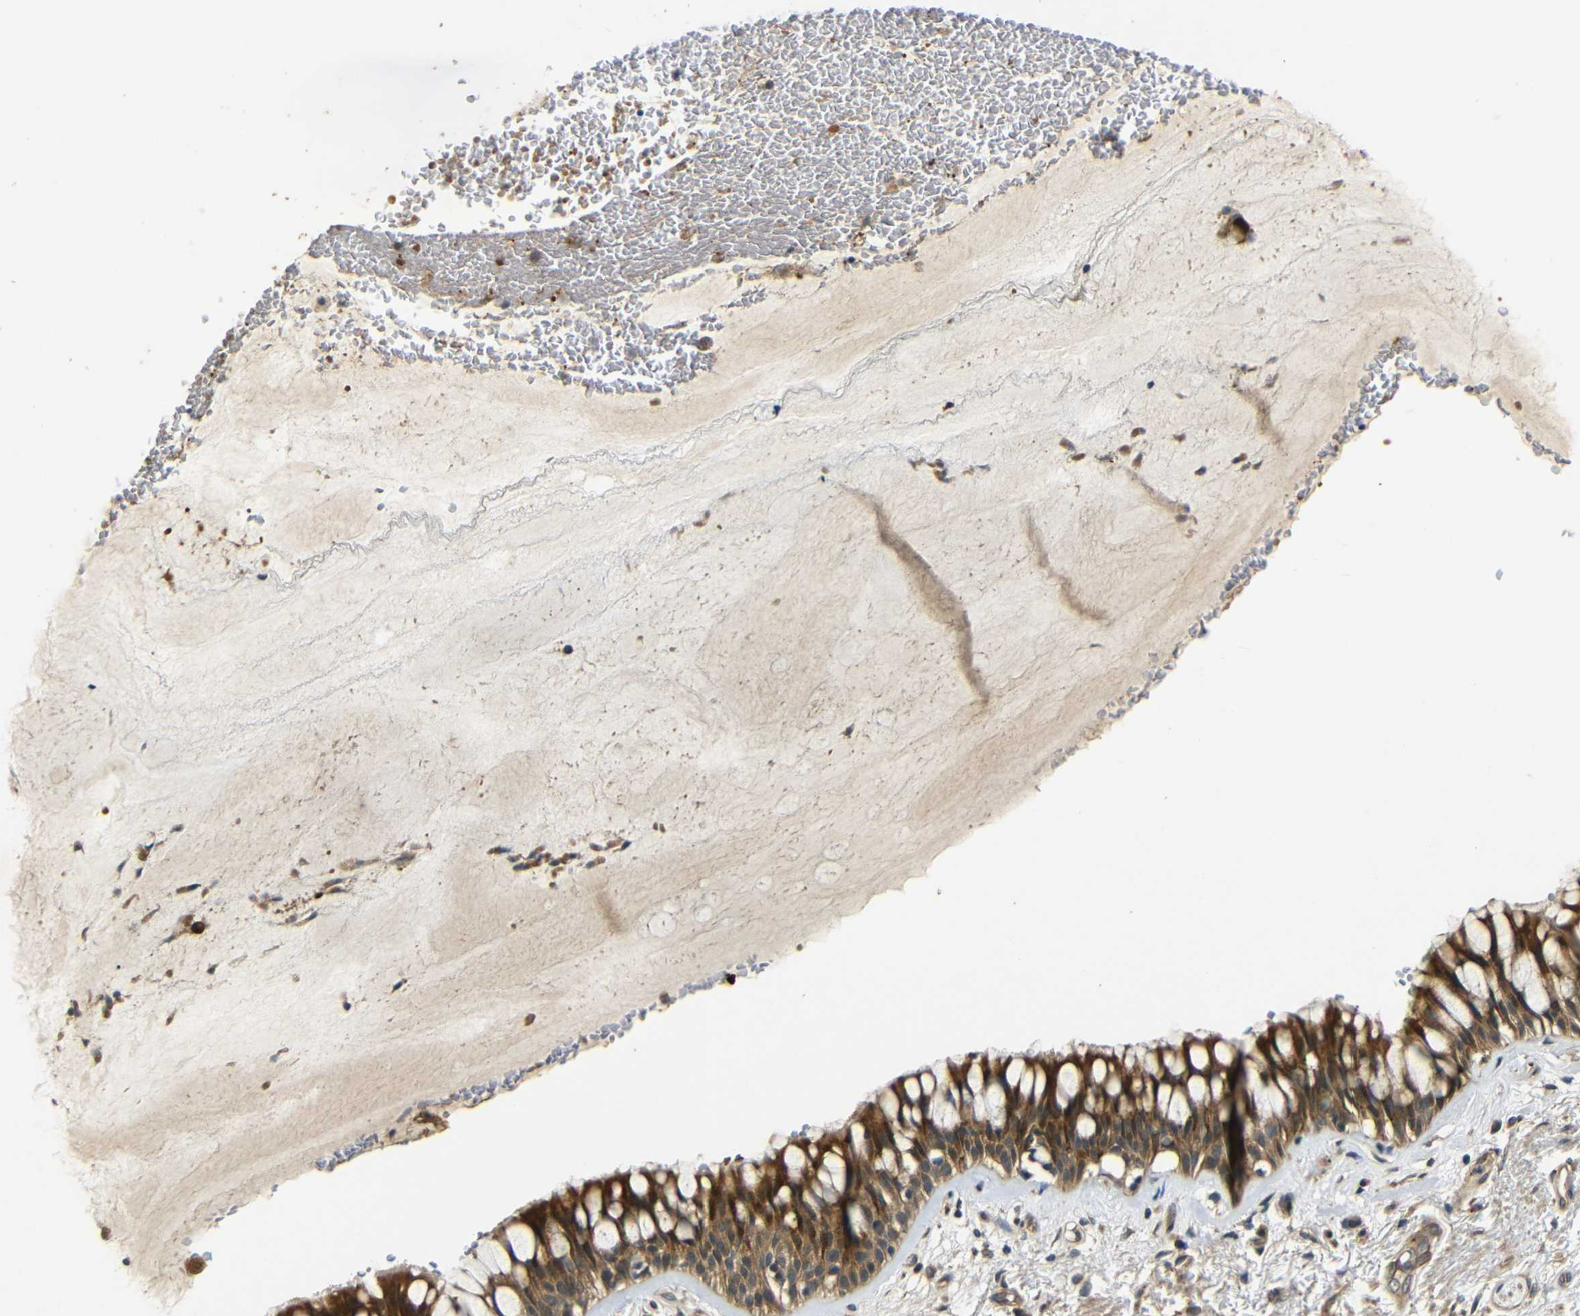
{"staining": {"intensity": "strong", "quantity": ">75%", "location": "cytoplasmic/membranous"}, "tissue": "bronchus", "cell_type": "Respiratory epithelial cells", "image_type": "normal", "snomed": [{"axis": "morphology", "description": "Normal tissue, NOS"}, {"axis": "topography", "description": "Bronchus"}], "caption": "Protein expression analysis of benign bronchus demonstrates strong cytoplasmic/membranous expression in approximately >75% of respiratory epithelial cells. Using DAB (brown) and hematoxylin (blue) stains, captured at high magnification using brightfield microscopy.", "gene": "EPHB2", "patient": {"sex": "male", "age": 66}}